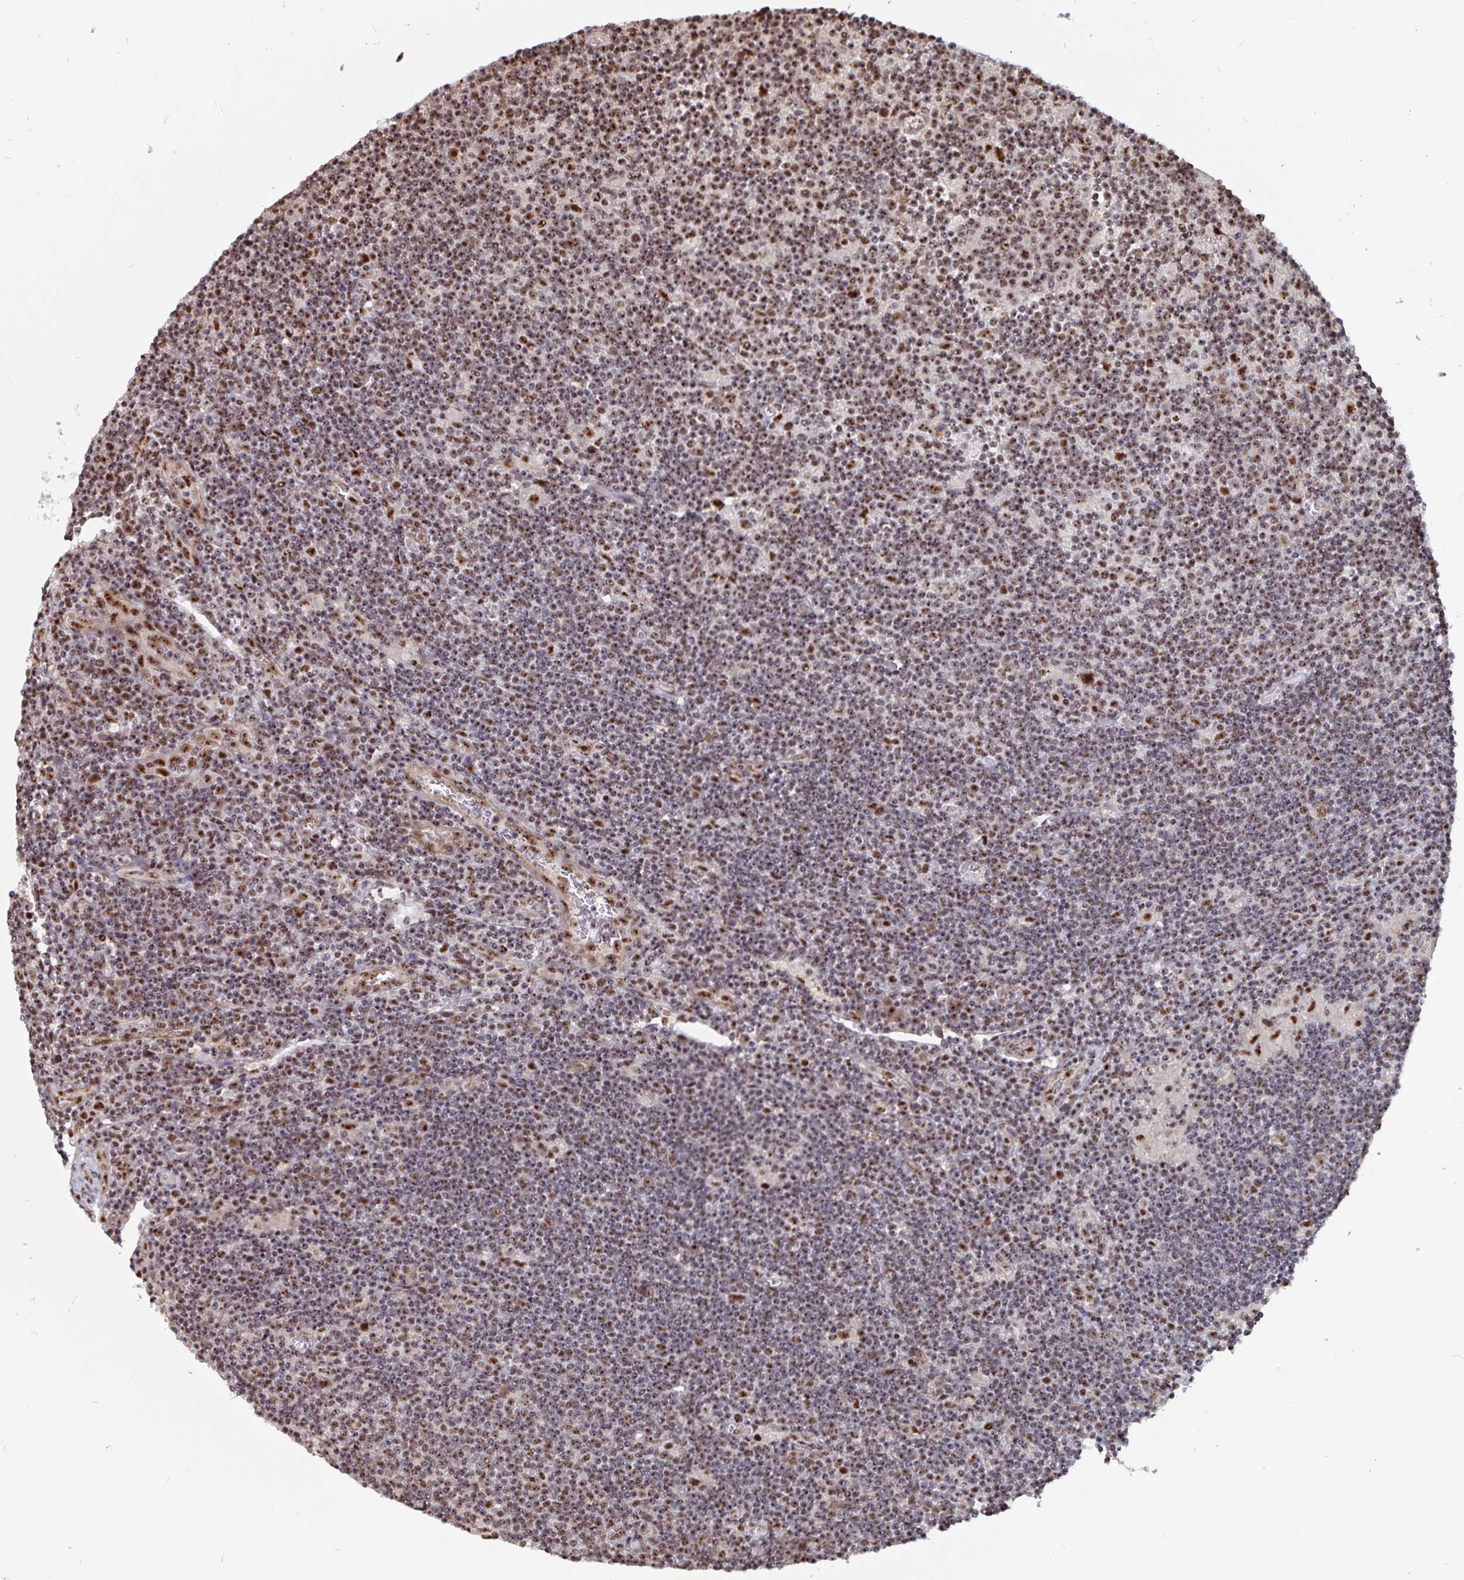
{"staining": {"intensity": "strong", "quantity": ">75%", "location": "nuclear"}, "tissue": "lymphoma", "cell_type": "Tumor cells", "image_type": "cancer", "snomed": [{"axis": "morphology", "description": "Hodgkin's disease, NOS"}, {"axis": "topography", "description": "Lymph node"}], "caption": "Immunohistochemistry staining of lymphoma, which displays high levels of strong nuclear positivity in about >75% of tumor cells indicating strong nuclear protein expression. The staining was performed using DAB (brown) for protein detection and nuclei were counterstained in hematoxylin (blue).", "gene": "LAS1L", "patient": {"sex": "male", "age": 40}}